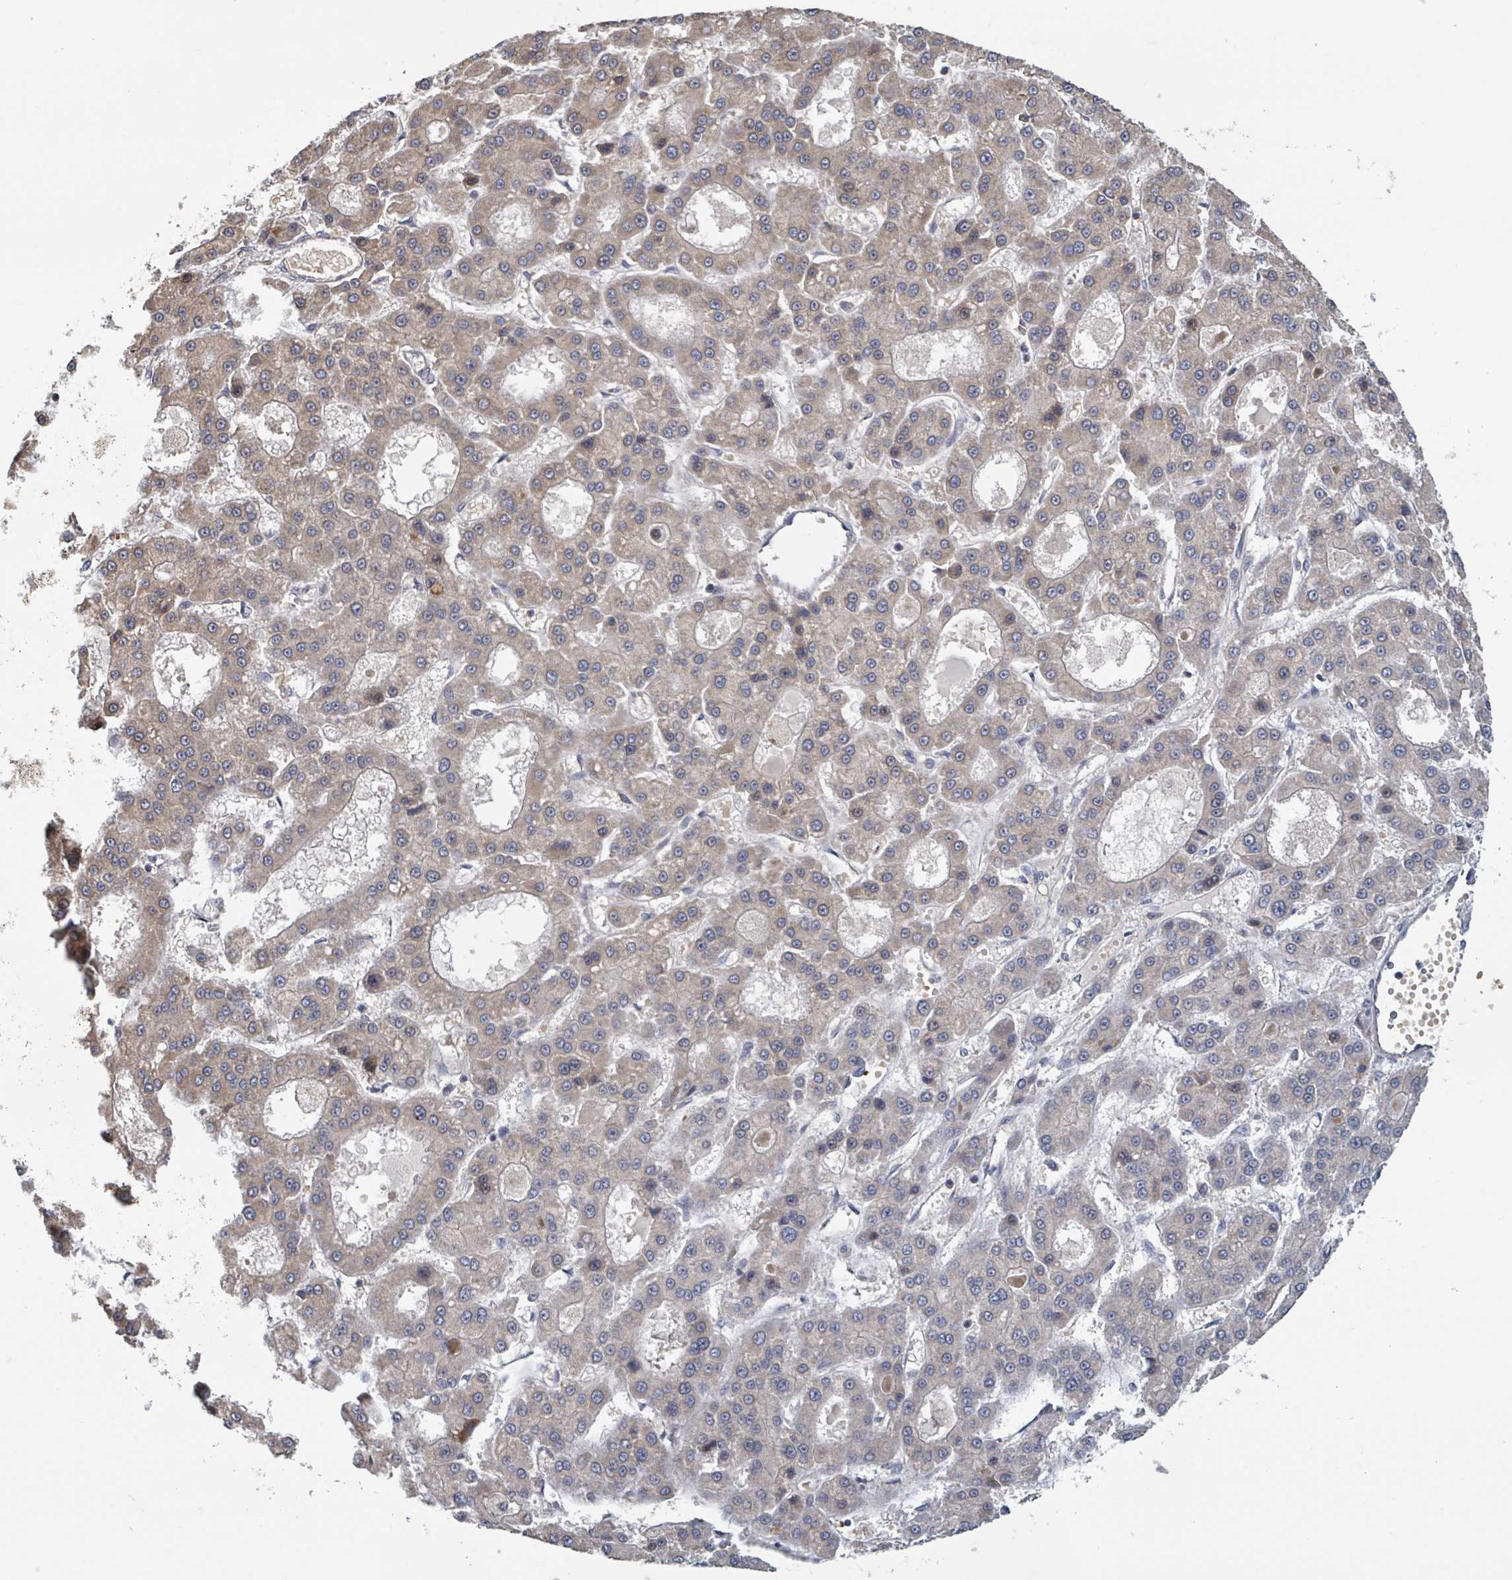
{"staining": {"intensity": "weak", "quantity": "25%-75%", "location": "cytoplasmic/membranous"}, "tissue": "liver cancer", "cell_type": "Tumor cells", "image_type": "cancer", "snomed": [{"axis": "morphology", "description": "Carcinoma, Hepatocellular, NOS"}, {"axis": "topography", "description": "Liver"}], "caption": "Hepatocellular carcinoma (liver) was stained to show a protein in brown. There is low levels of weak cytoplasmic/membranous staining in approximately 25%-75% of tumor cells.", "gene": "HIVEP1", "patient": {"sex": "male", "age": 70}}